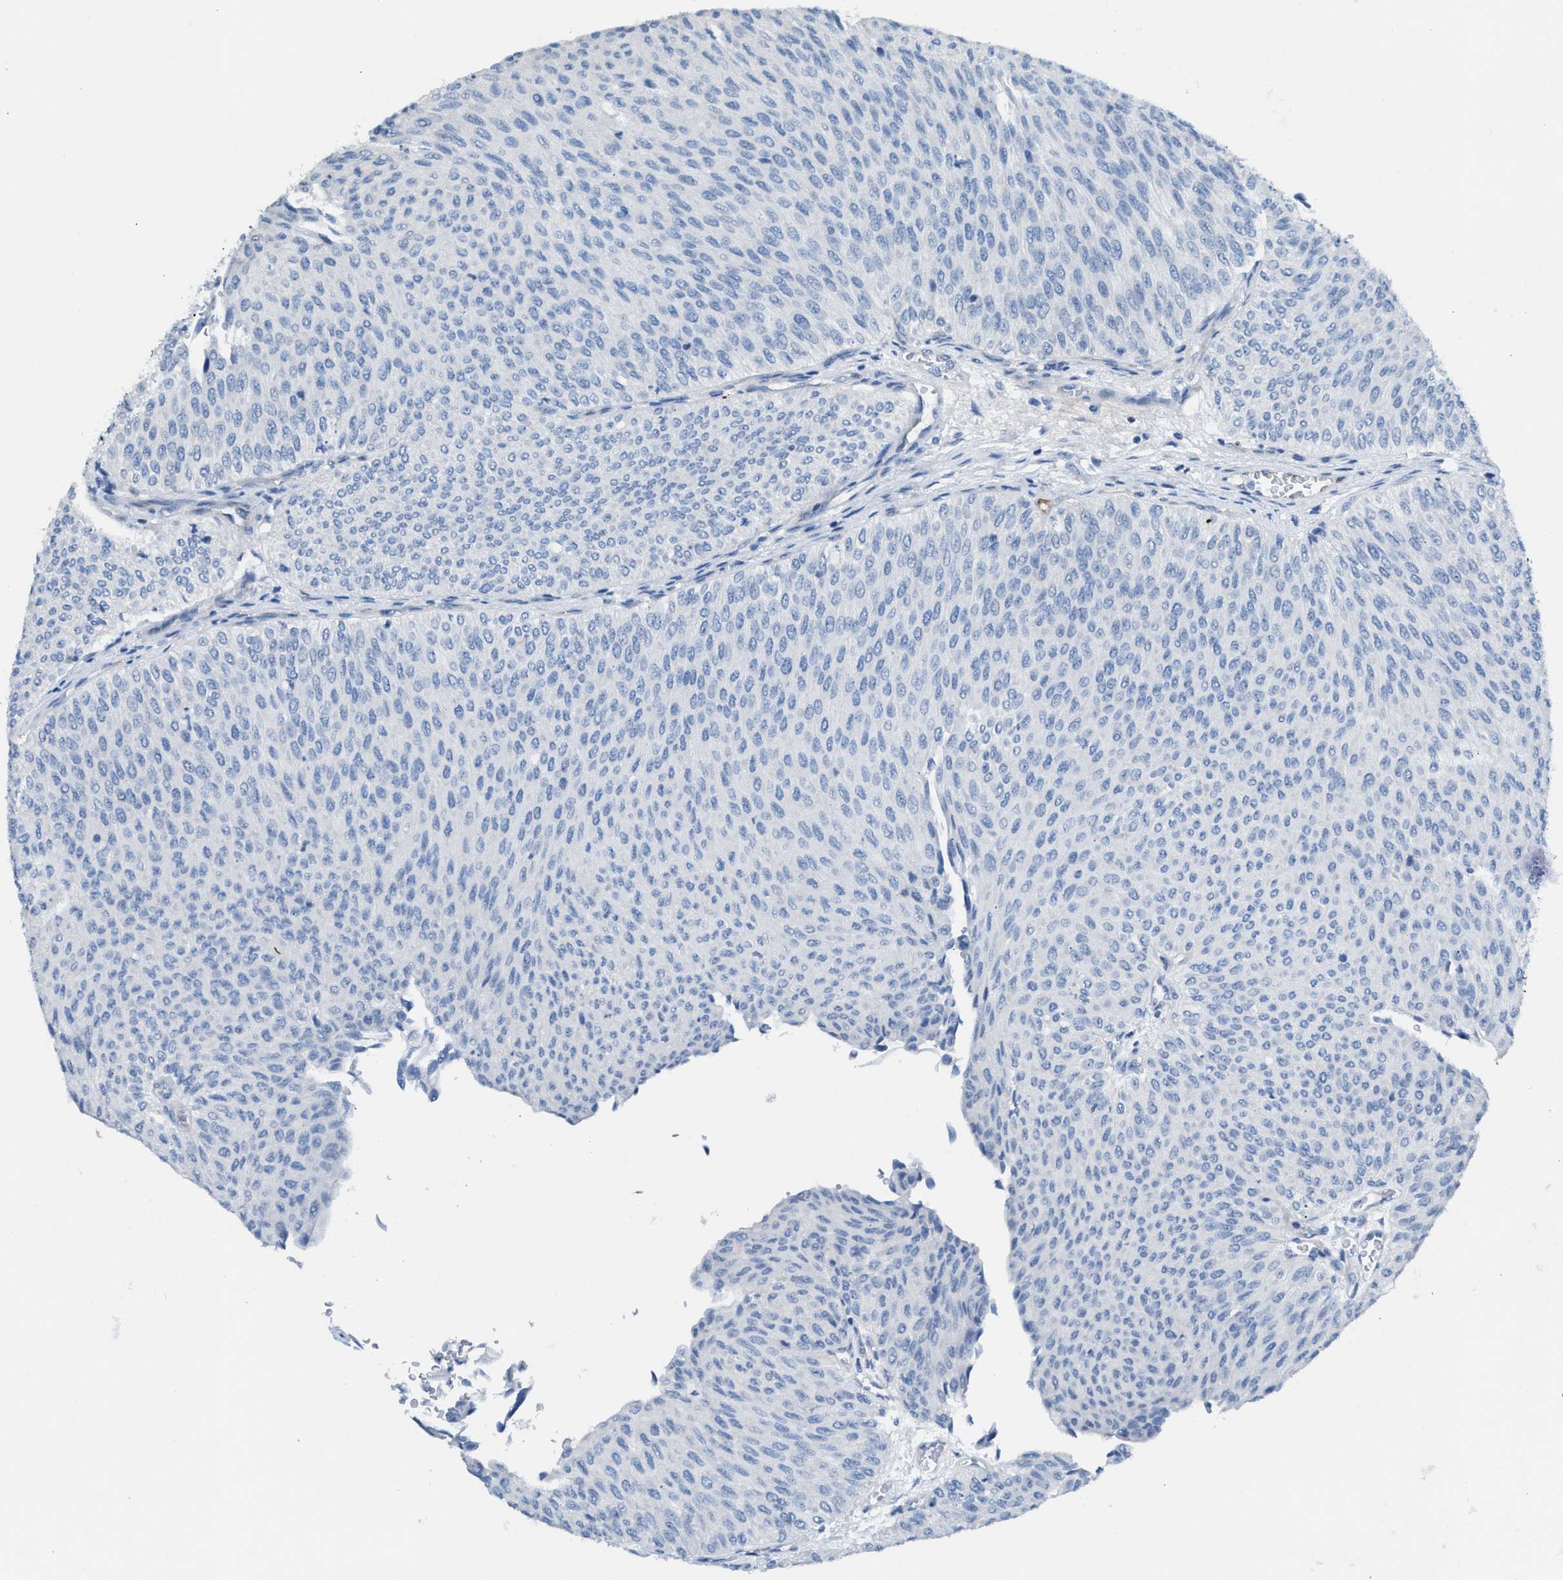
{"staining": {"intensity": "negative", "quantity": "none", "location": "none"}, "tissue": "urothelial cancer", "cell_type": "Tumor cells", "image_type": "cancer", "snomed": [{"axis": "morphology", "description": "Urothelial carcinoma, Low grade"}, {"axis": "topography", "description": "Urinary bladder"}], "caption": "An immunohistochemistry (IHC) image of low-grade urothelial carcinoma is shown. There is no staining in tumor cells of low-grade urothelial carcinoma.", "gene": "MPP3", "patient": {"sex": "male", "age": 78}}